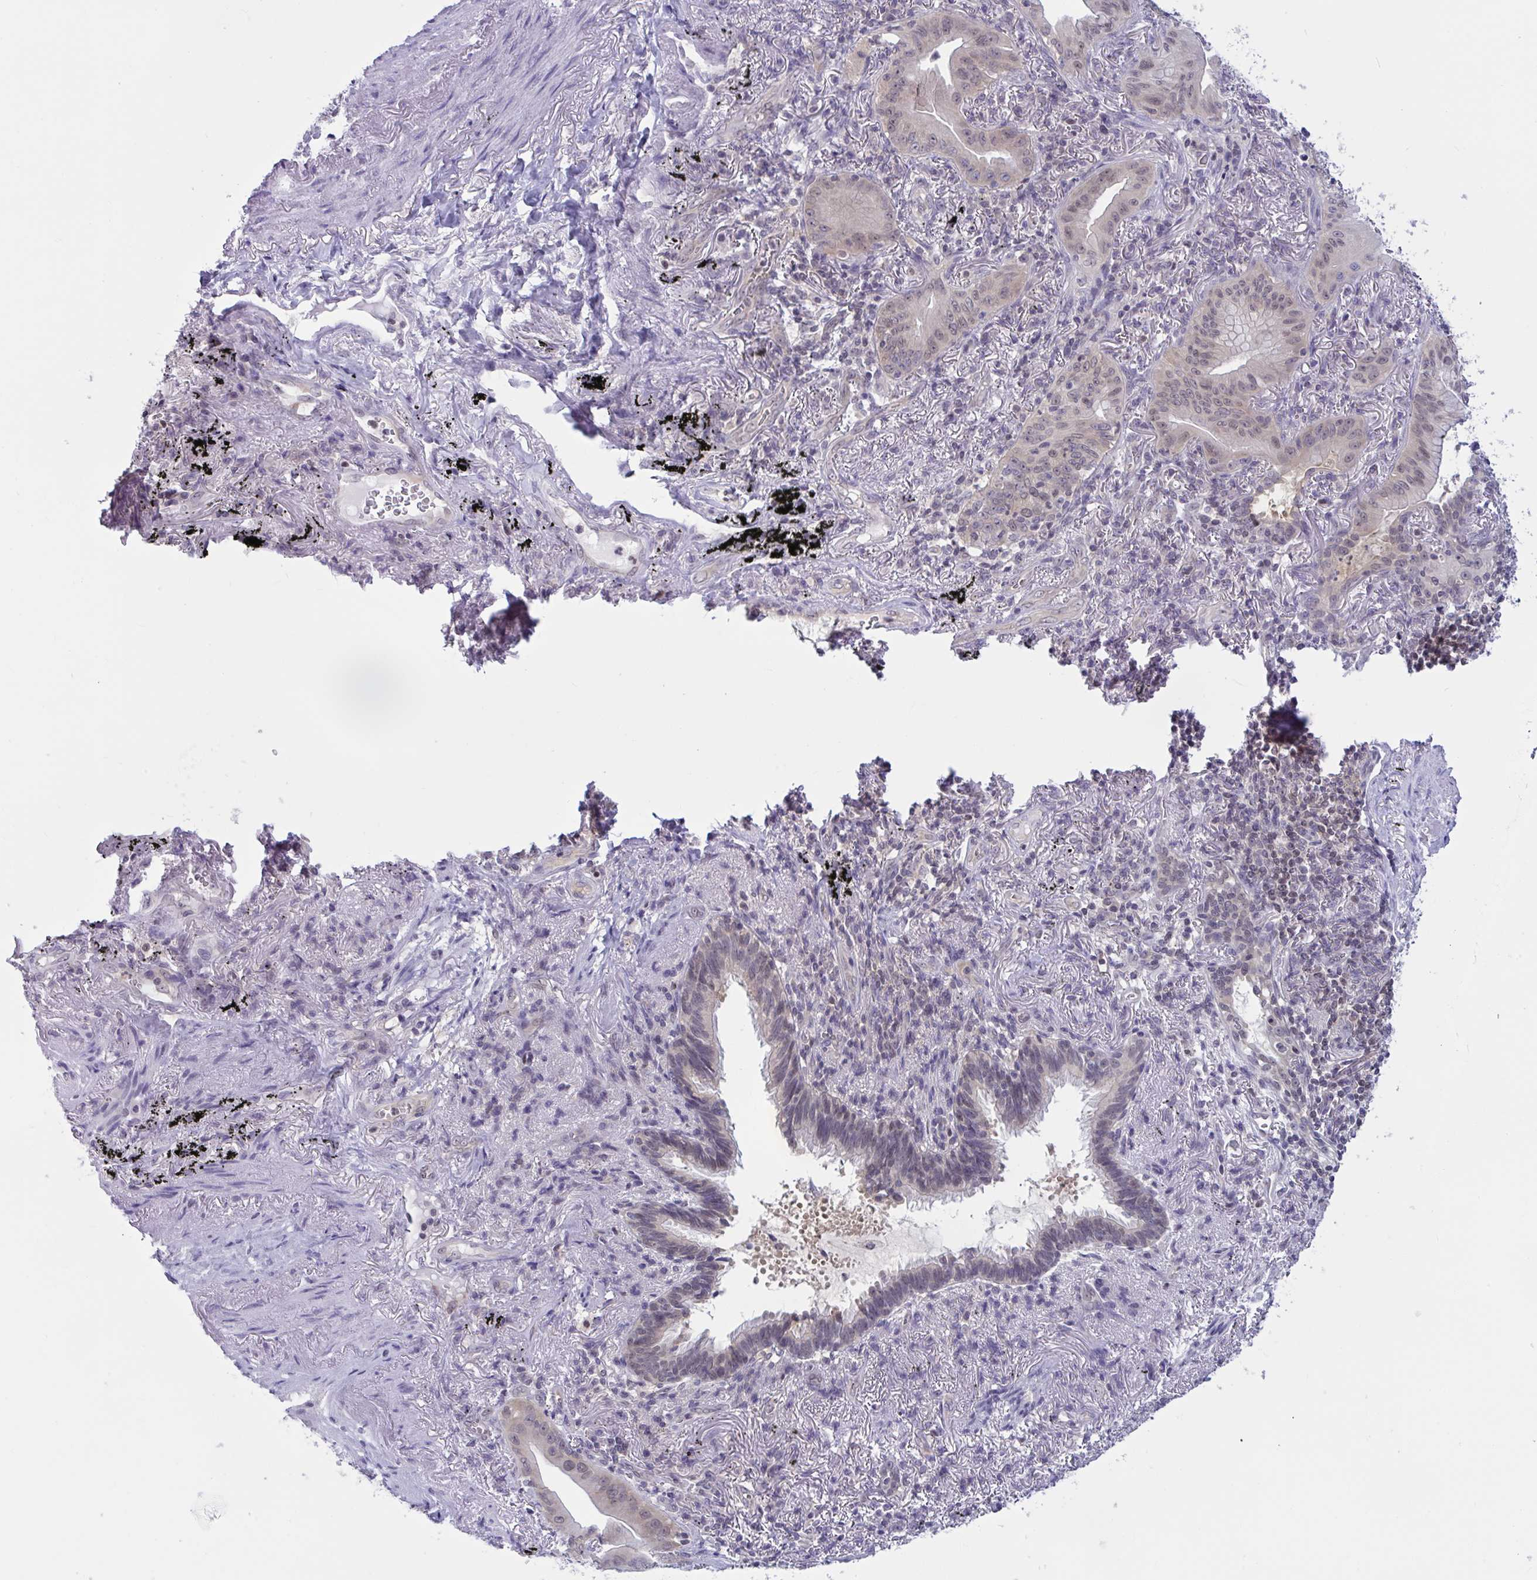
{"staining": {"intensity": "weak", "quantity": "<25%", "location": "nuclear"}, "tissue": "lung cancer", "cell_type": "Tumor cells", "image_type": "cancer", "snomed": [{"axis": "morphology", "description": "Adenocarcinoma, NOS"}, {"axis": "topography", "description": "Lung"}], "caption": "A histopathology image of adenocarcinoma (lung) stained for a protein shows no brown staining in tumor cells.", "gene": "TSN", "patient": {"sex": "male", "age": 77}}